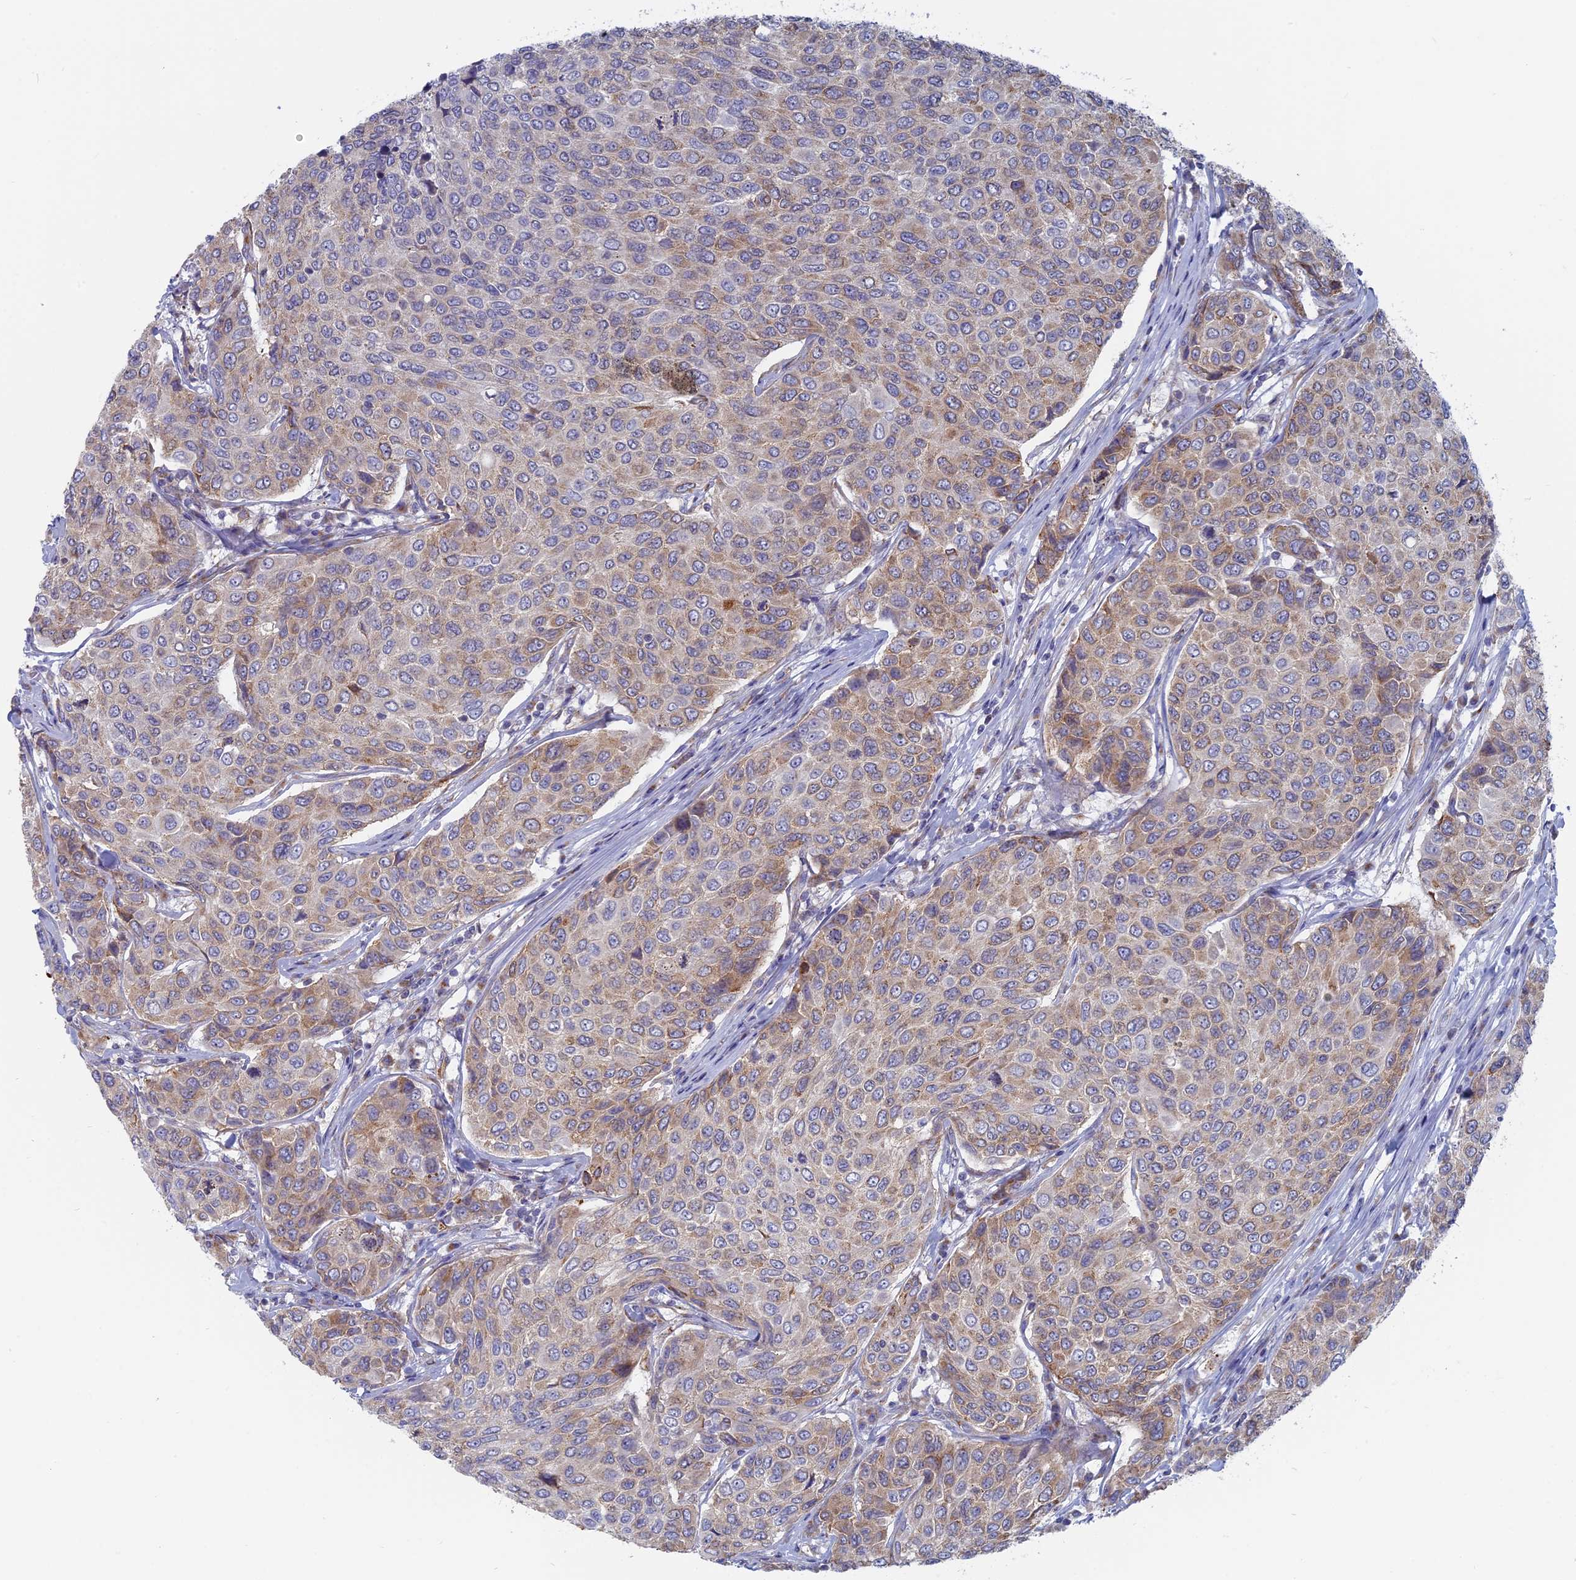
{"staining": {"intensity": "weak", "quantity": "25%-75%", "location": "cytoplasmic/membranous"}, "tissue": "breast cancer", "cell_type": "Tumor cells", "image_type": "cancer", "snomed": [{"axis": "morphology", "description": "Duct carcinoma"}, {"axis": "topography", "description": "Breast"}], "caption": "Brown immunohistochemical staining in breast cancer (infiltrating ductal carcinoma) displays weak cytoplasmic/membranous expression in about 25%-75% of tumor cells.", "gene": "TBC1D30", "patient": {"sex": "female", "age": 55}}